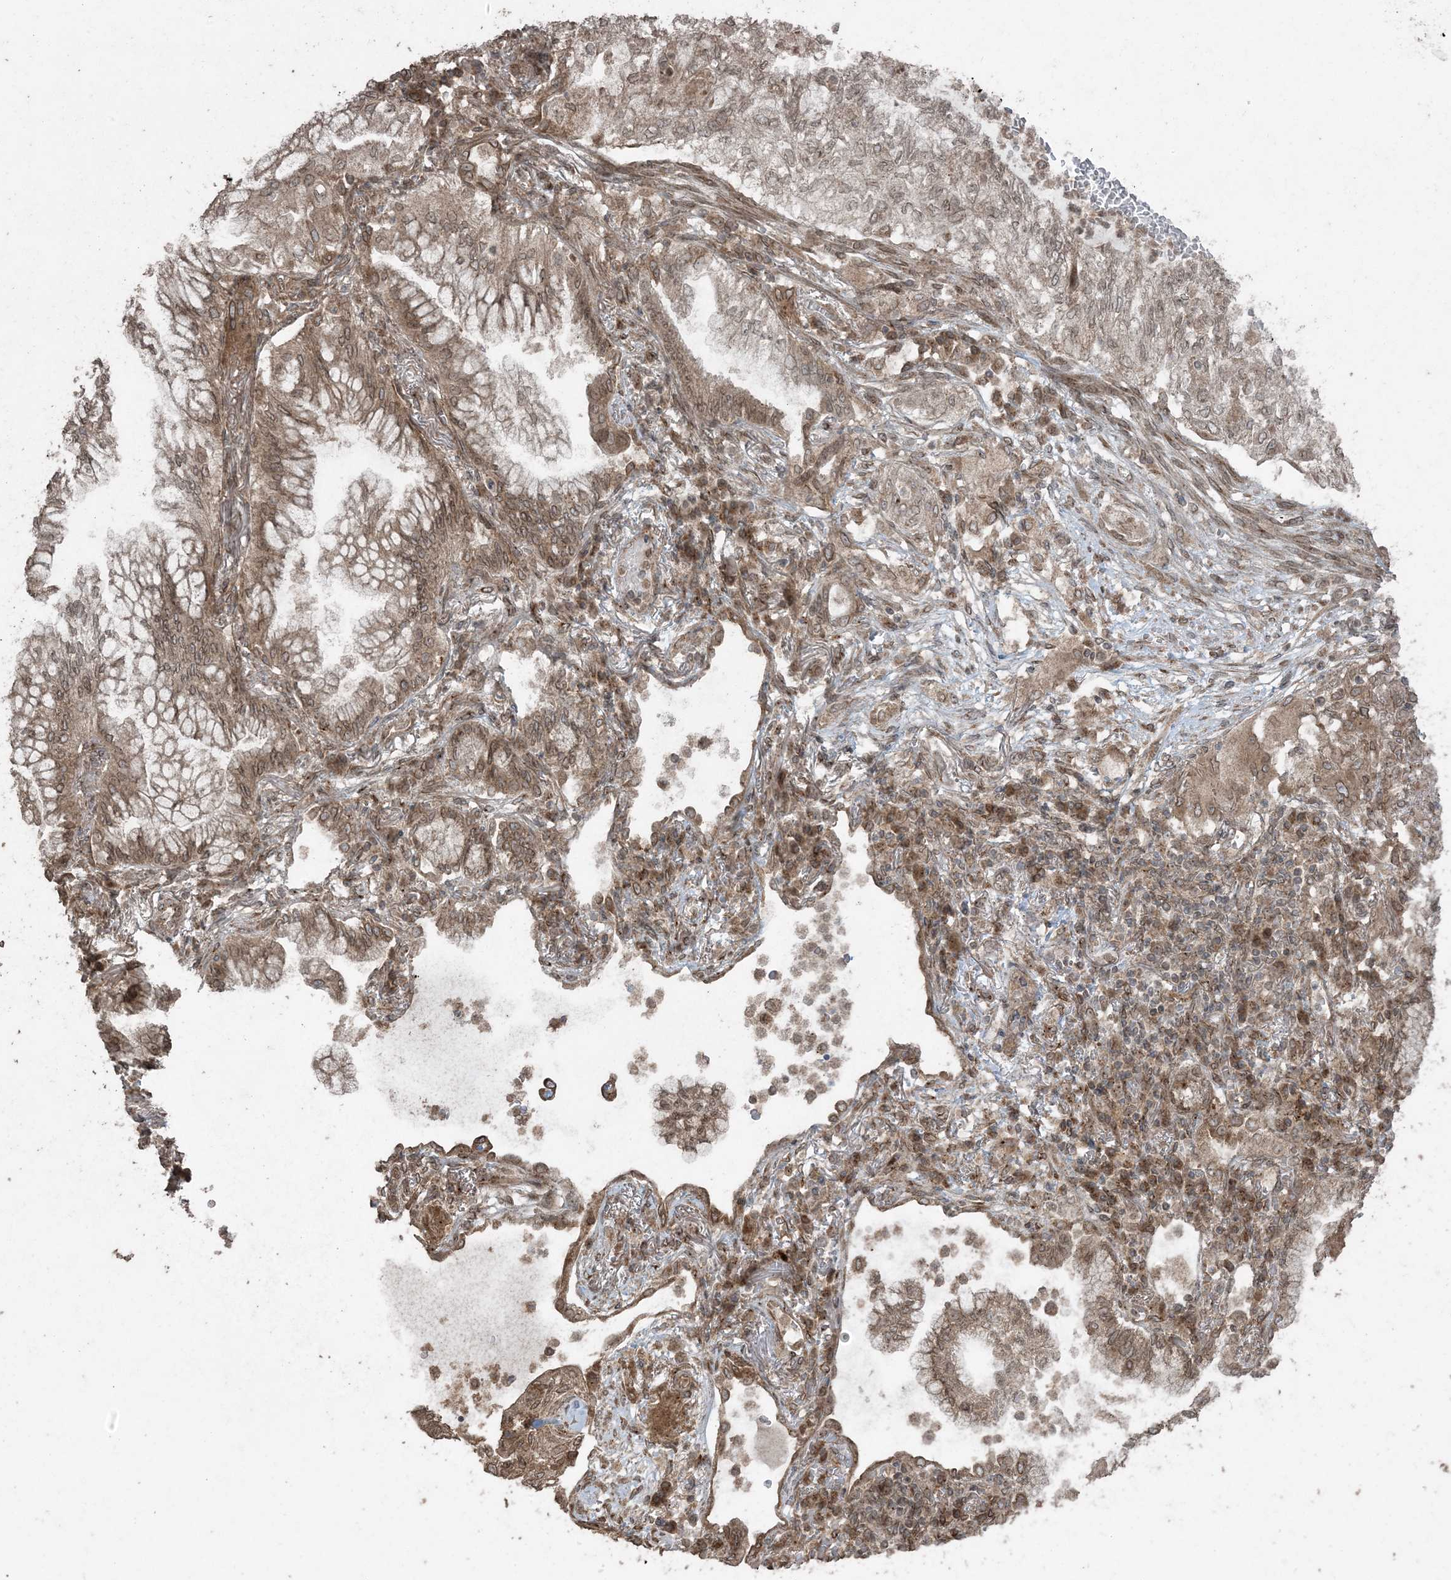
{"staining": {"intensity": "moderate", "quantity": ">75%", "location": "cytoplasmic/membranous,nuclear"}, "tissue": "lung cancer", "cell_type": "Tumor cells", "image_type": "cancer", "snomed": [{"axis": "morphology", "description": "Adenocarcinoma, NOS"}, {"axis": "topography", "description": "Lung"}], "caption": "This is an image of immunohistochemistry staining of lung adenocarcinoma, which shows moderate positivity in the cytoplasmic/membranous and nuclear of tumor cells.", "gene": "DDX19B", "patient": {"sex": "female", "age": 70}}